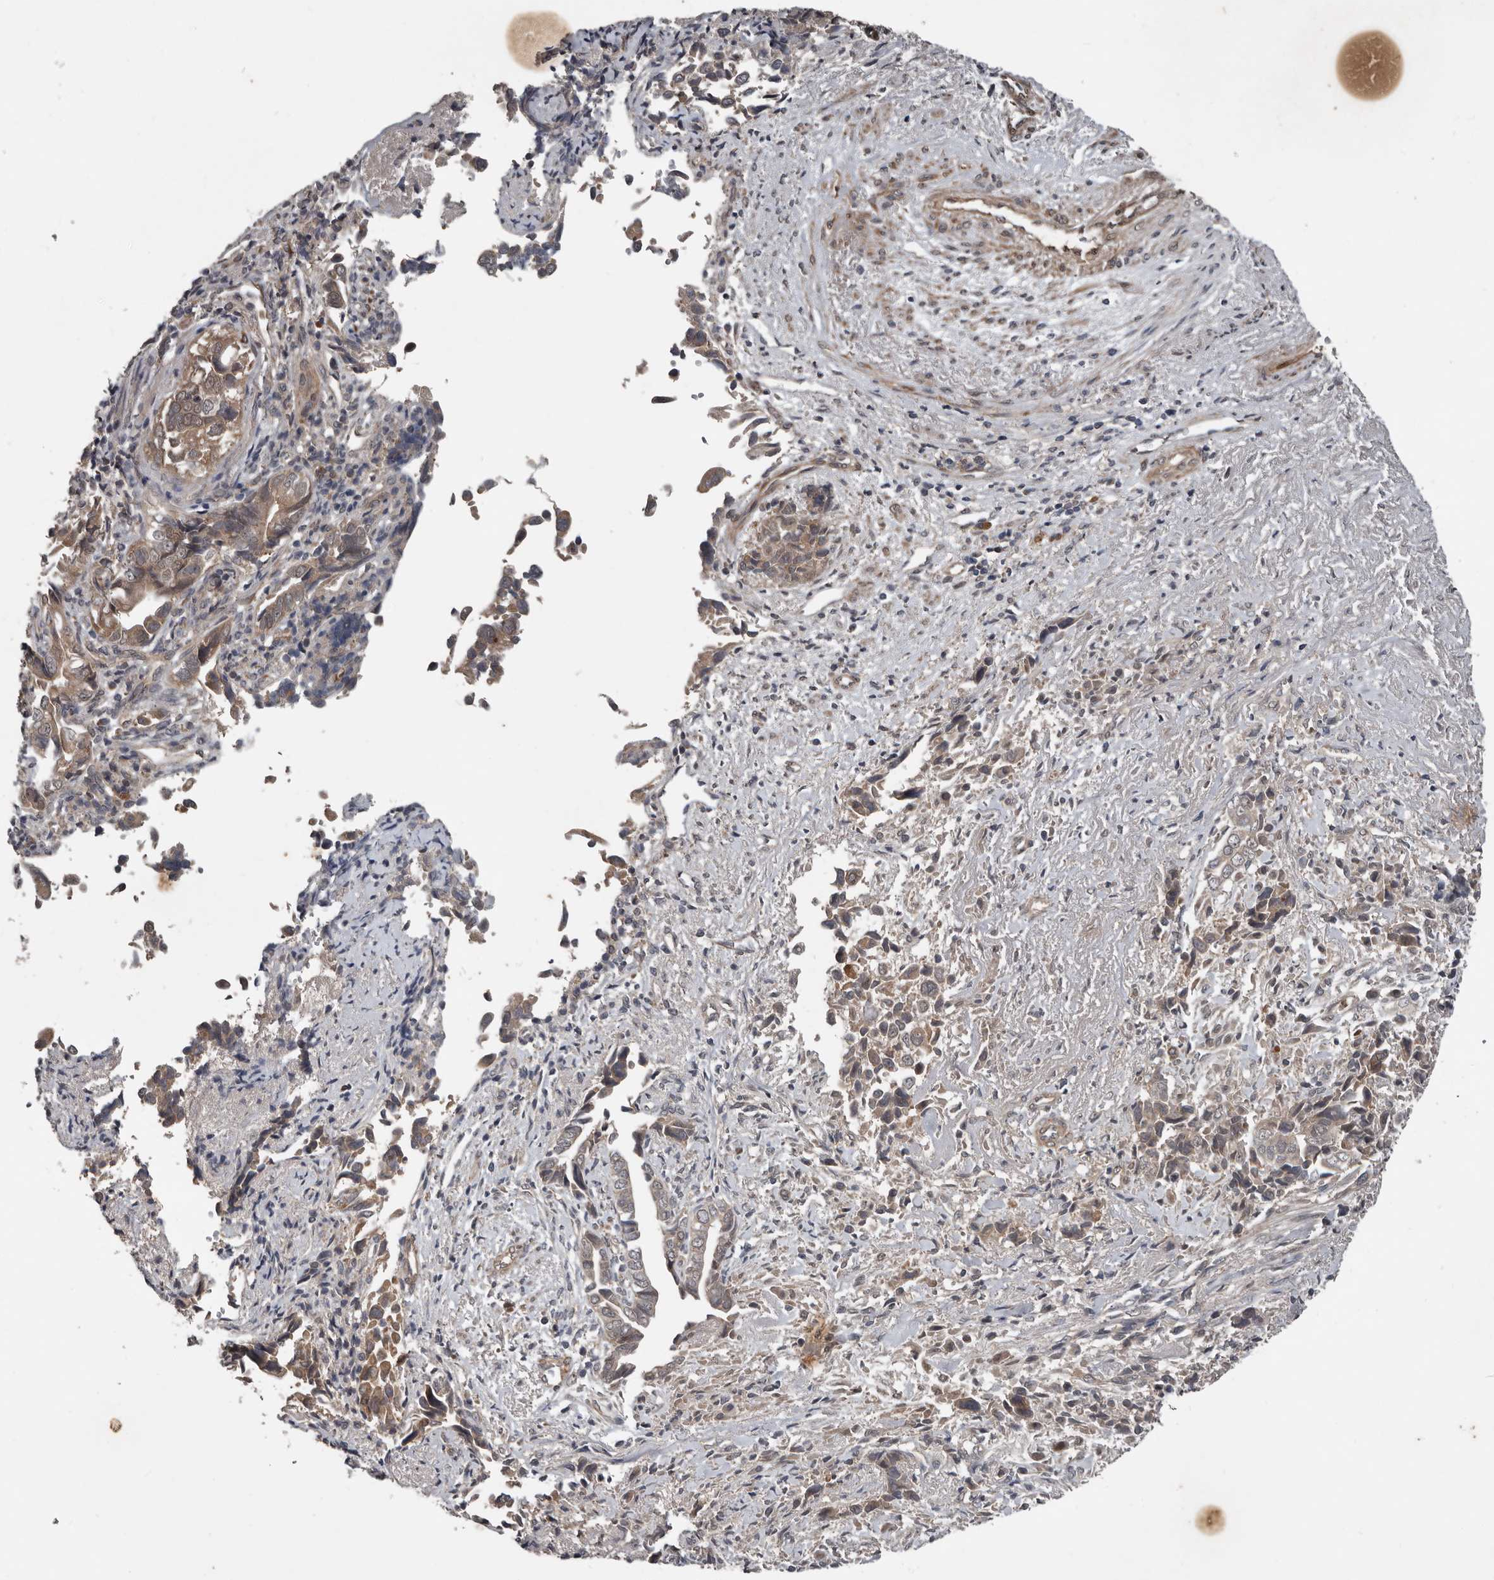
{"staining": {"intensity": "weak", "quantity": ">75%", "location": "cytoplasmic/membranous"}, "tissue": "liver cancer", "cell_type": "Tumor cells", "image_type": "cancer", "snomed": [{"axis": "morphology", "description": "Cholangiocarcinoma"}, {"axis": "topography", "description": "Liver"}], "caption": "DAB (3,3'-diaminobenzidine) immunohistochemical staining of liver cholangiocarcinoma displays weak cytoplasmic/membranous protein expression in approximately >75% of tumor cells. Nuclei are stained in blue.", "gene": "DNAJB4", "patient": {"sex": "female", "age": 79}}